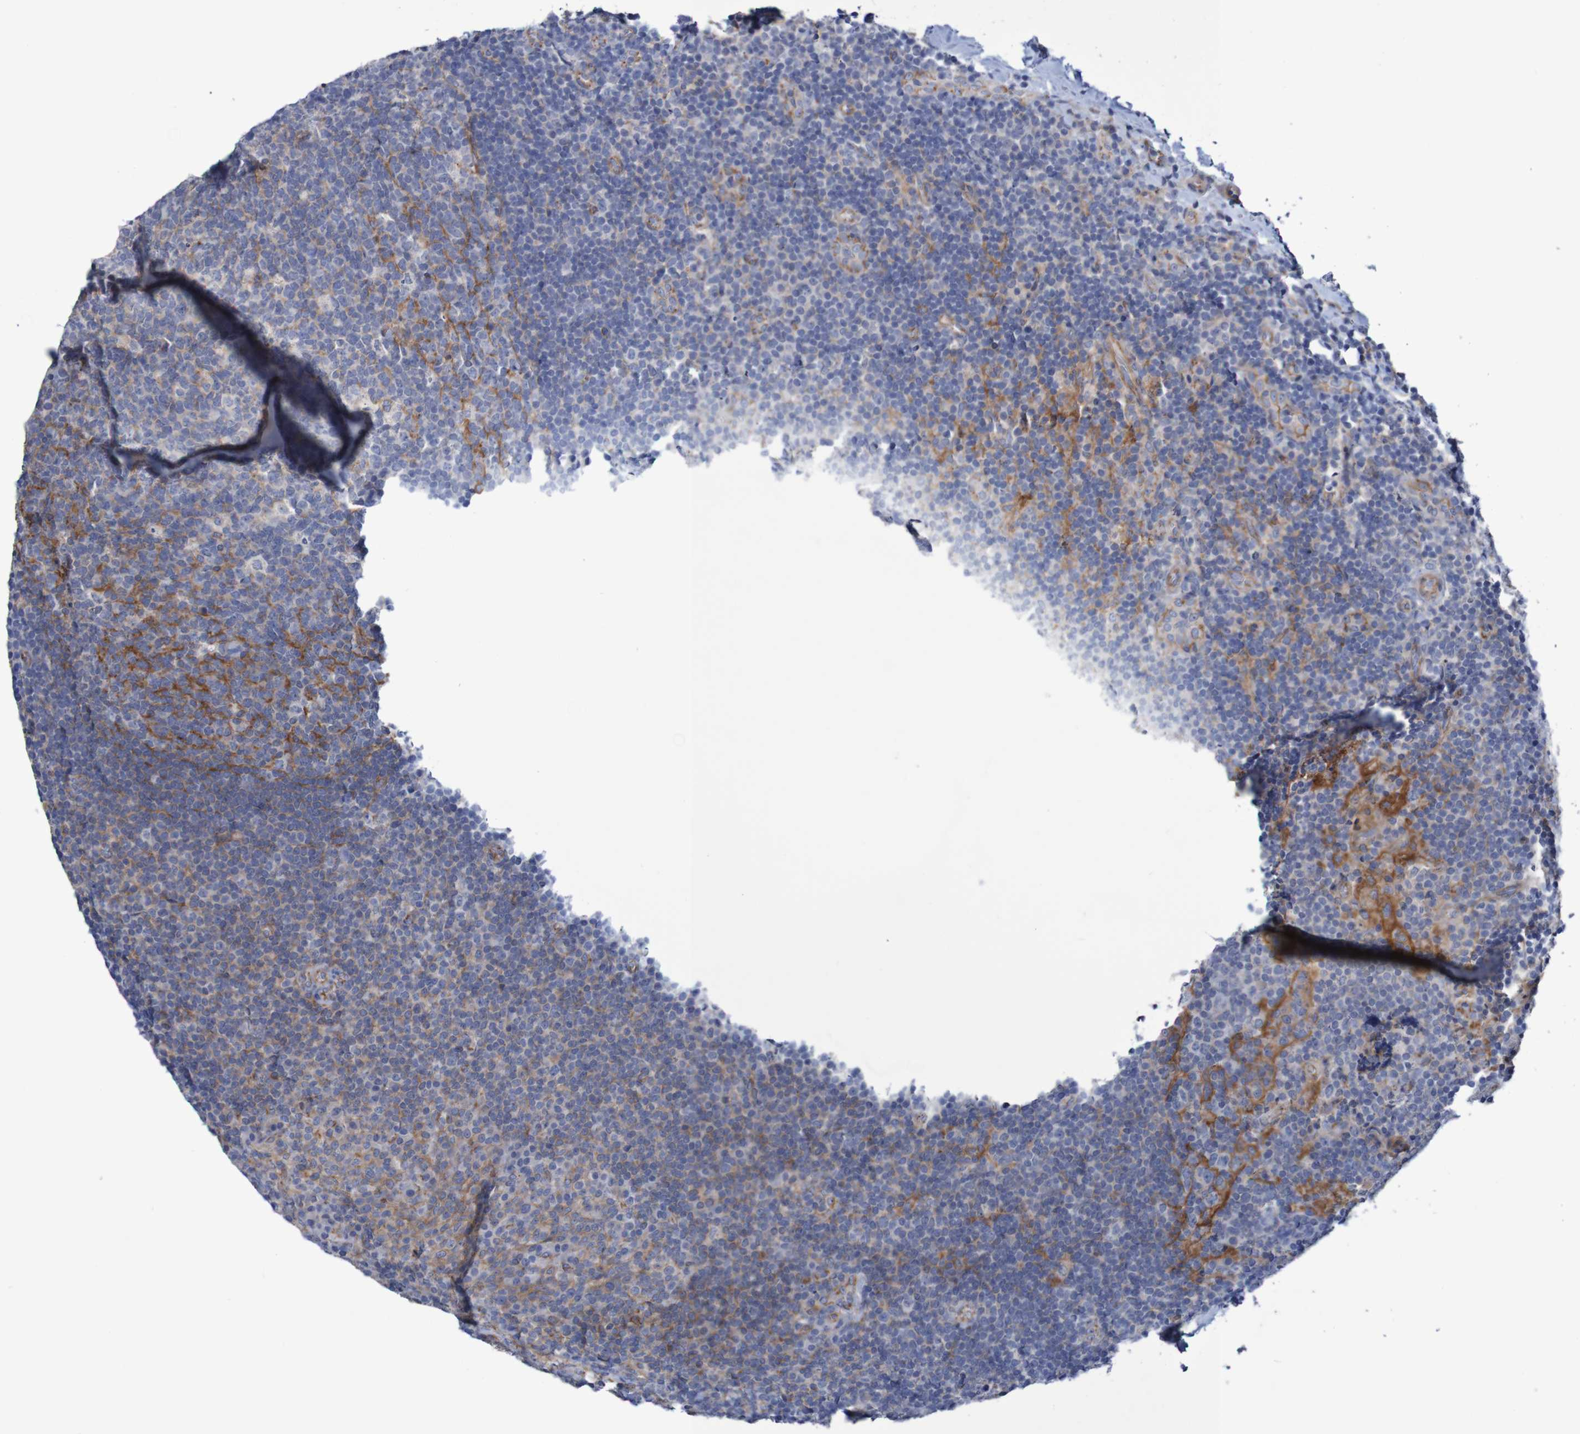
{"staining": {"intensity": "moderate", "quantity": "25%-75%", "location": "cytoplasmic/membranous"}, "tissue": "tonsil", "cell_type": "Germinal center cells", "image_type": "normal", "snomed": [{"axis": "morphology", "description": "Normal tissue, NOS"}, {"axis": "topography", "description": "Tonsil"}], "caption": "Unremarkable tonsil was stained to show a protein in brown. There is medium levels of moderate cytoplasmic/membranous positivity in about 25%-75% of germinal center cells. (Stains: DAB (3,3'-diaminobenzidine) in brown, nuclei in blue, Microscopy: brightfield microscopy at high magnification).", "gene": "NECTIN2", "patient": {"sex": "male", "age": 17}}